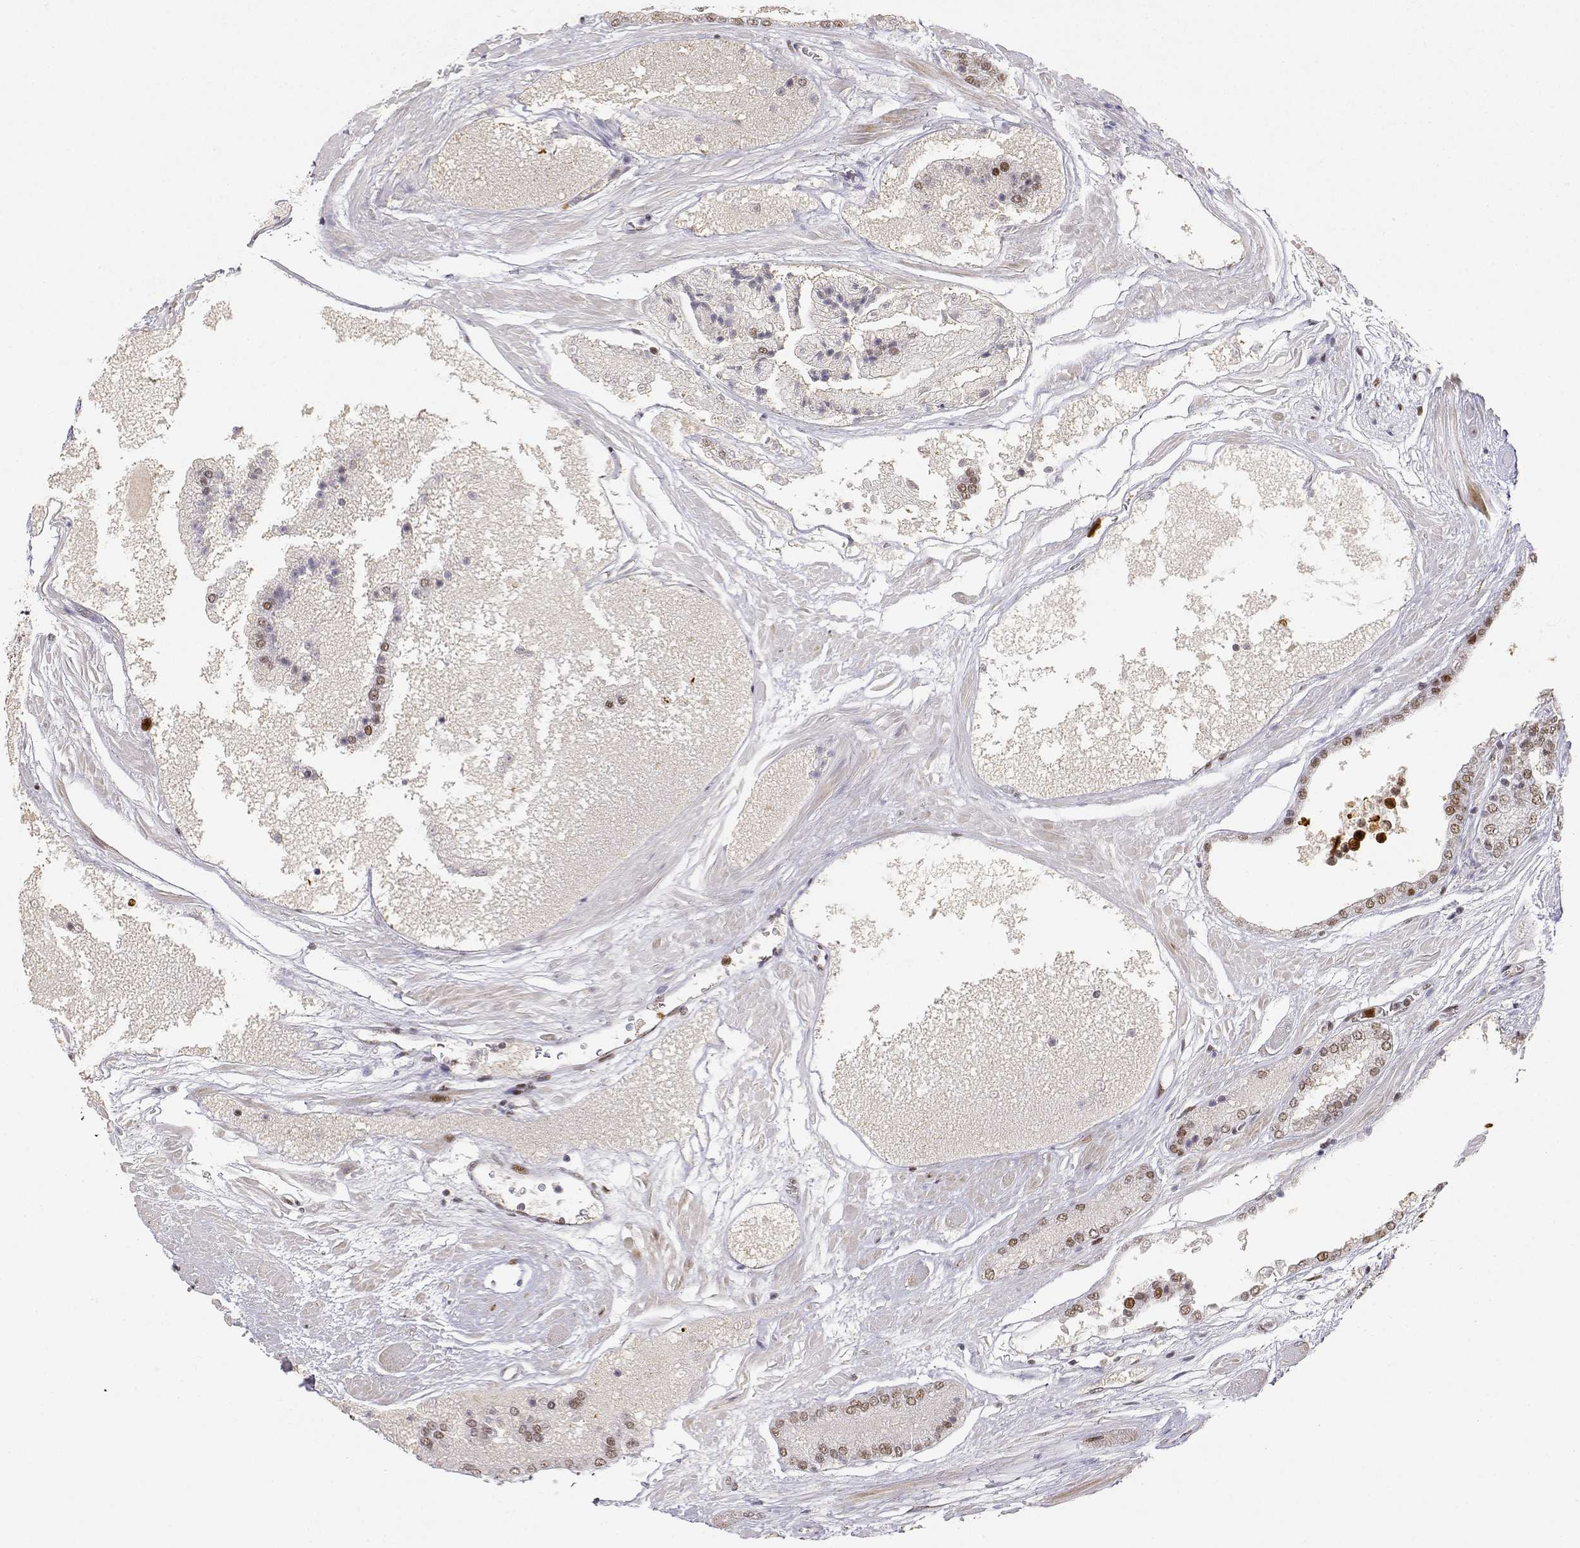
{"staining": {"intensity": "weak", "quantity": ">75%", "location": "nuclear"}, "tissue": "prostate cancer", "cell_type": "Tumor cells", "image_type": "cancer", "snomed": [{"axis": "morphology", "description": "Adenocarcinoma, High grade"}, {"axis": "topography", "description": "Prostate"}], "caption": "High-power microscopy captured an immunohistochemistry (IHC) image of prostate cancer (high-grade adenocarcinoma), revealing weak nuclear positivity in about >75% of tumor cells.", "gene": "RSF1", "patient": {"sex": "male", "age": 56}}